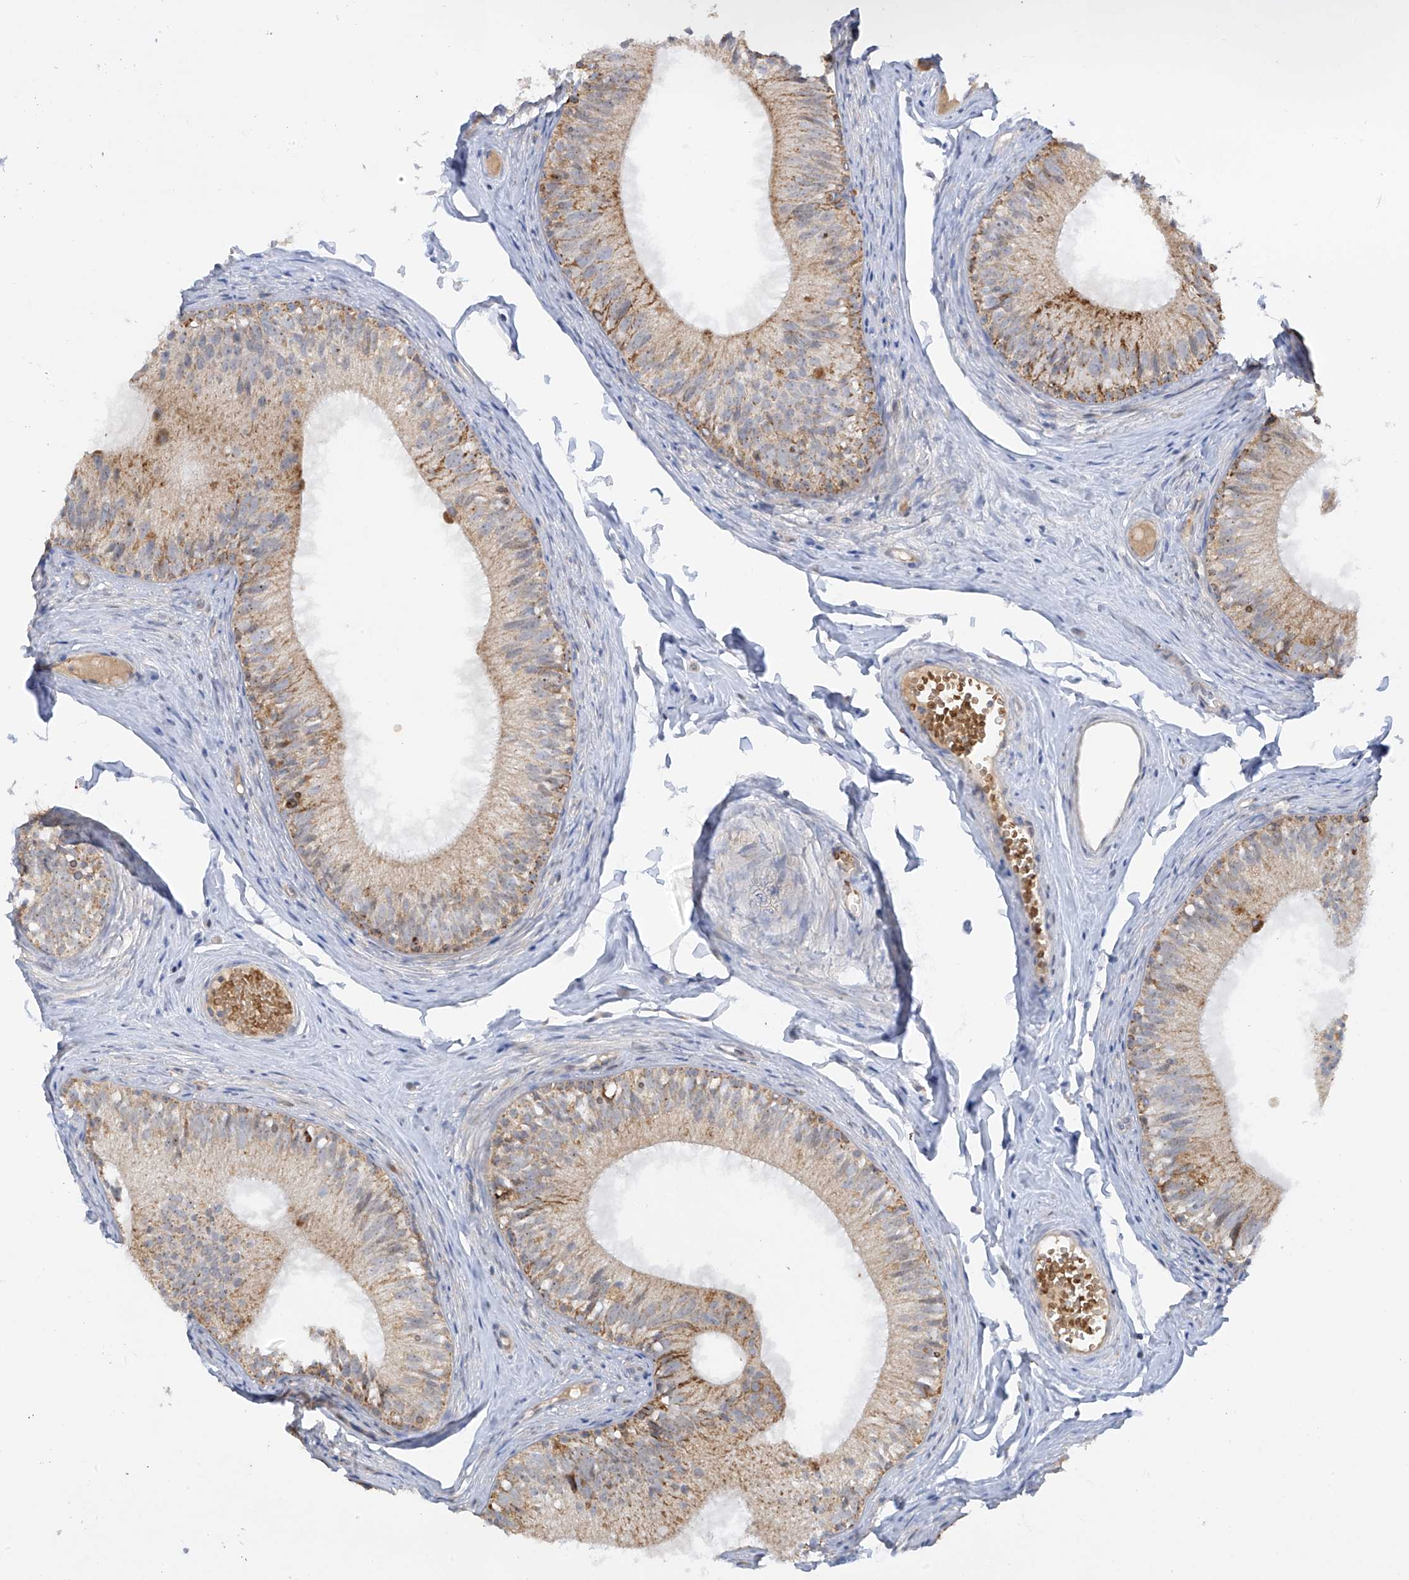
{"staining": {"intensity": "moderate", "quantity": "25%-75%", "location": "cytoplasmic/membranous"}, "tissue": "epididymis", "cell_type": "Glandular cells", "image_type": "normal", "snomed": [{"axis": "morphology", "description": "Normal tissue, NOS"}, {"axis": "morphology", "description": "Seminoma in situ"}, {"axis": "topography", "description": "Testis"}, {"axis": "topography", "description": "Epididymis"}], "caption": "Protein expression analysis of normal human epididymis reveals moderate cytoplasmic/membranous positivity in approximately 25%-75% of glandular cells. The staining was performed using DAB (3,3'-diaminobenzidine) to visualize the protein expression in brown, while the nuclei were stained in blue with hematoxylin (Magnification: 20x).", "gene": "METTL18", "patient": {"sex": "male", "age": 28}}